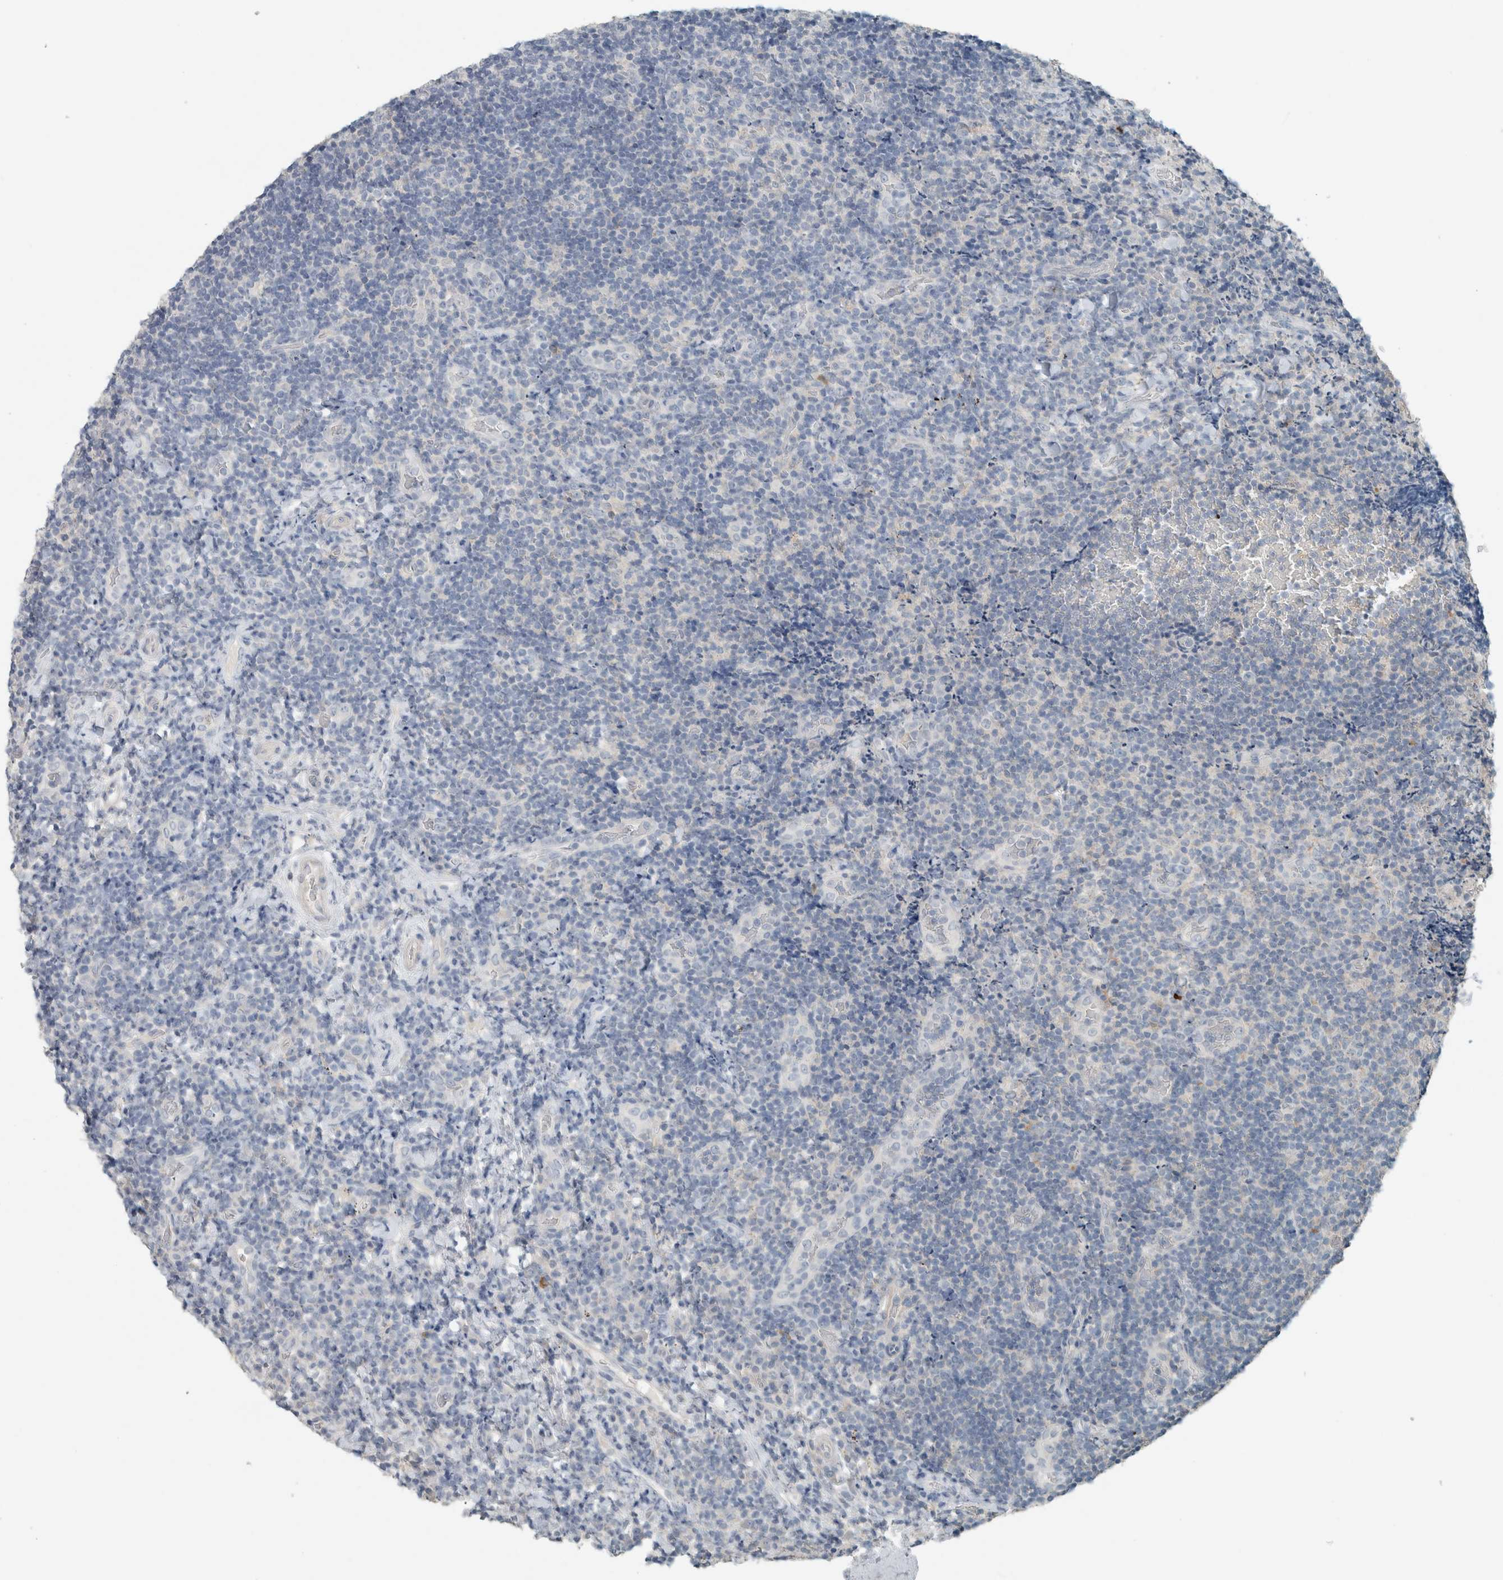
{"staining": {"intensity": "negative", "quantity": "none", "location": "none"}, "tissue": "lymphoma", "cell_type": "Tumor cells", "image_type": "cancer", "snomed": [{"axis": "morphology", "description": "Malignant lymphoma, non-Hodgkin's type, High grade"}, {"axis": "topography", "description": "Tonsil"}], "caption": "The image displays no significant expression in tumor cells of lymphoma.", "gene": "SCIN", "patient": {"sex": "female", "age": 36}}